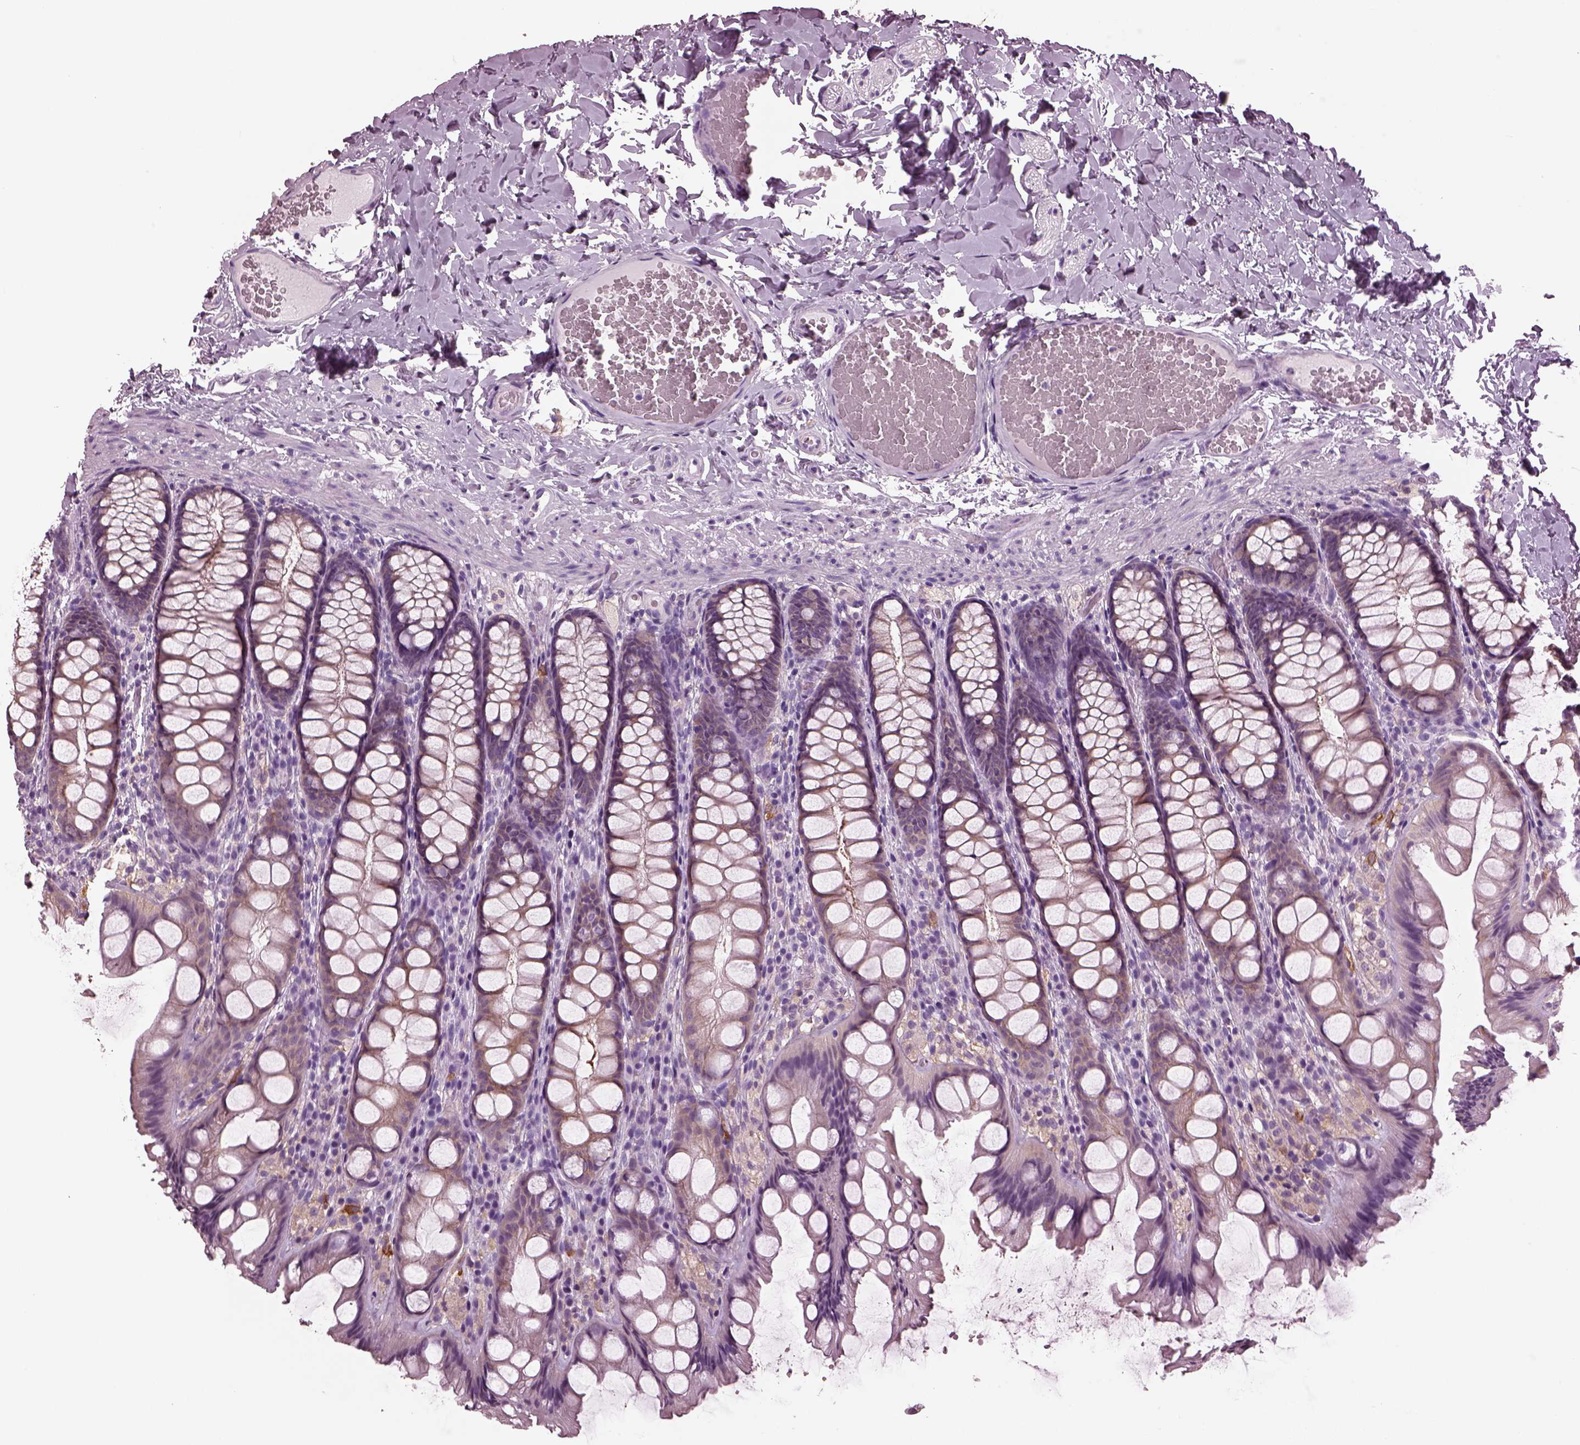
{"staining": {"intensity": "negative", "quantity": "none", "location": "none"}, "tissue": "colon", "cell_type": "Endothelial cells", "image_type": "normal", "snomed": [{"axis": "morphology", "description": "Normal tissue, NOS"}, {"axis": "topography", "description": "Colon"}], "caption": "Immunohistochemistry of benign colon displays no expression in endothelial cells.", "gene": "SHTN1", "patient": {"sex": "male", "age": 47}}